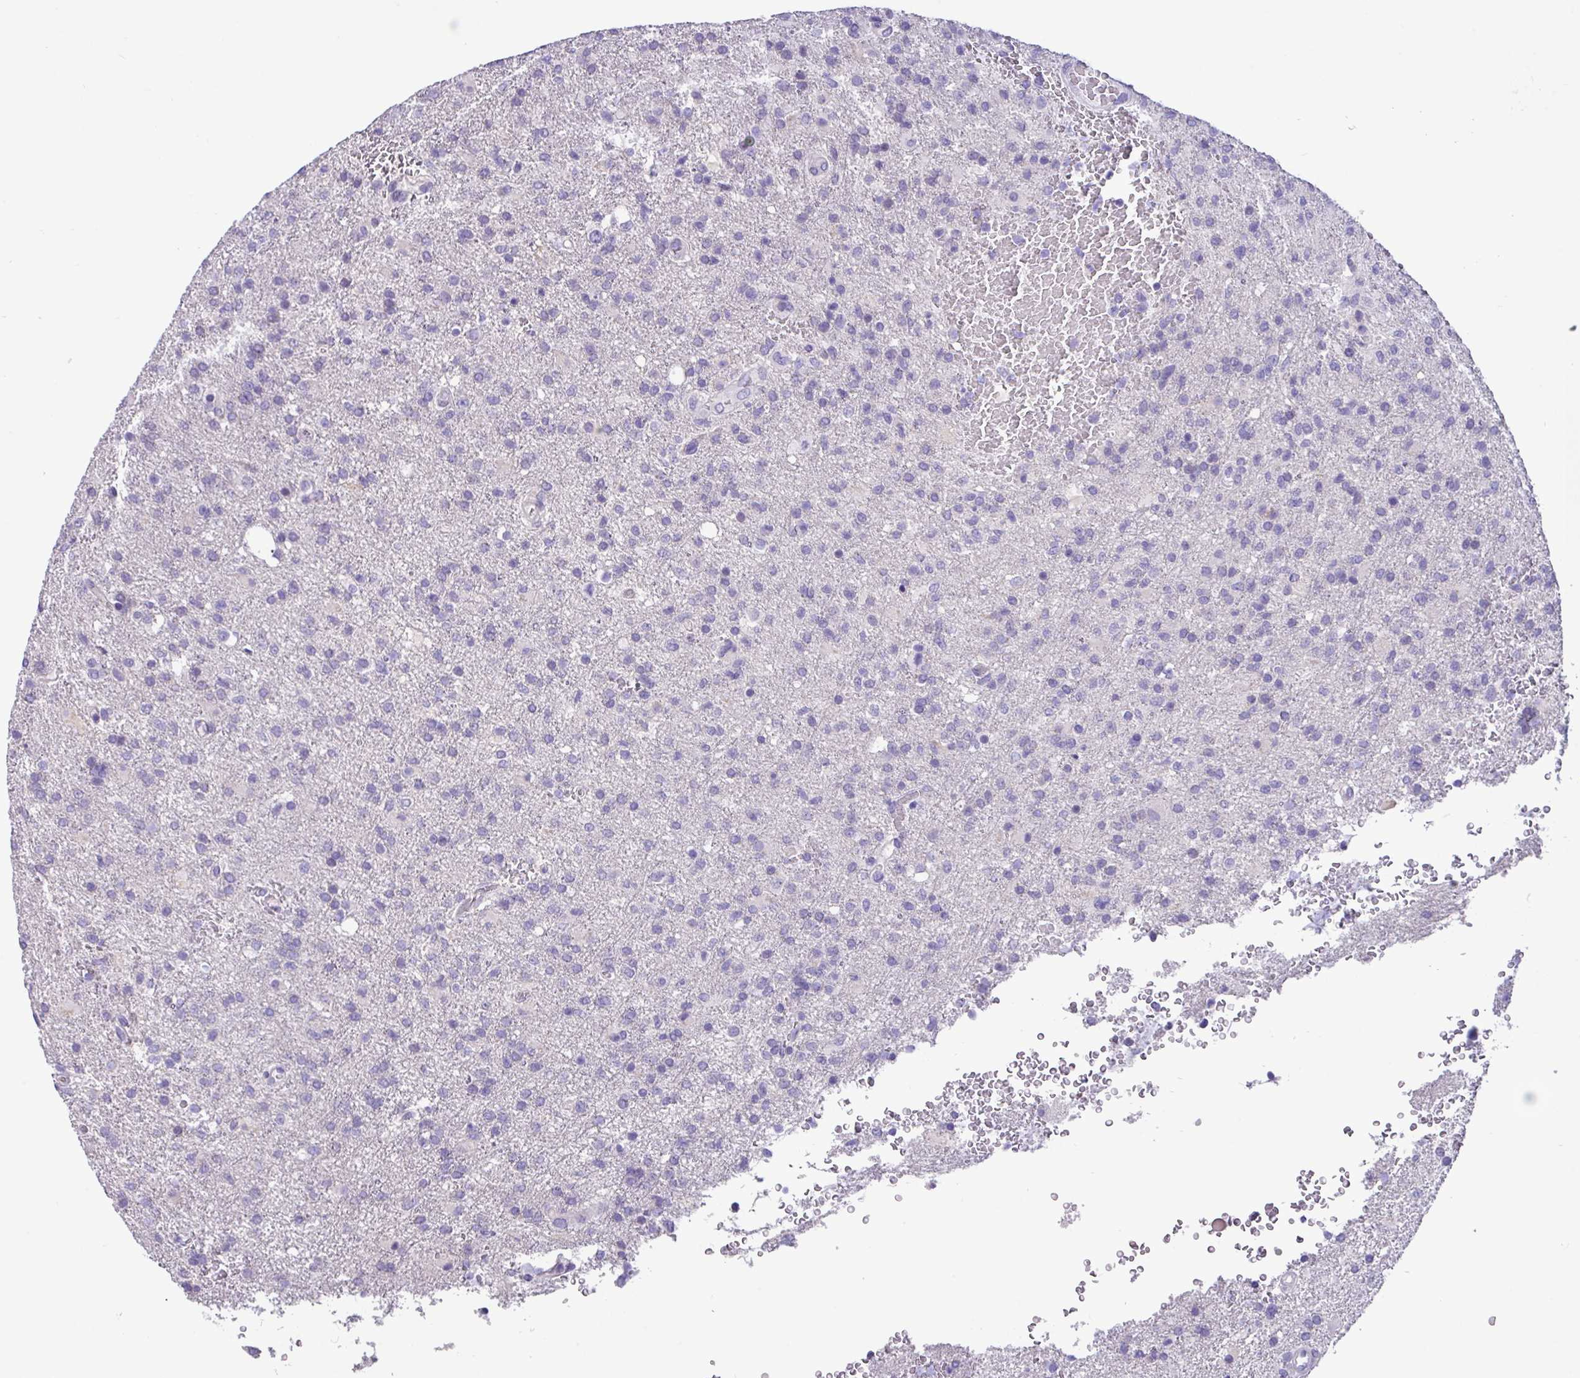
{"staining": {"intensity": "negative", "quantity": "none", "location": "none"}, "tissue": "glioma", "cell_type": "Tumor cells", "image_type": "cancer", "snomed": [{"axis": "morphology", "description": "Glioma, malignant, High grade"}, {"axis": "topography", "description": "Brain"}], "caption": "IHC image of human malignant glioma (high-grade) stained for a protein (brown), which exhibits no expression in tumor cells.", "gene": "EPCAM", "patient": {"sex": "female", "age": 74}}